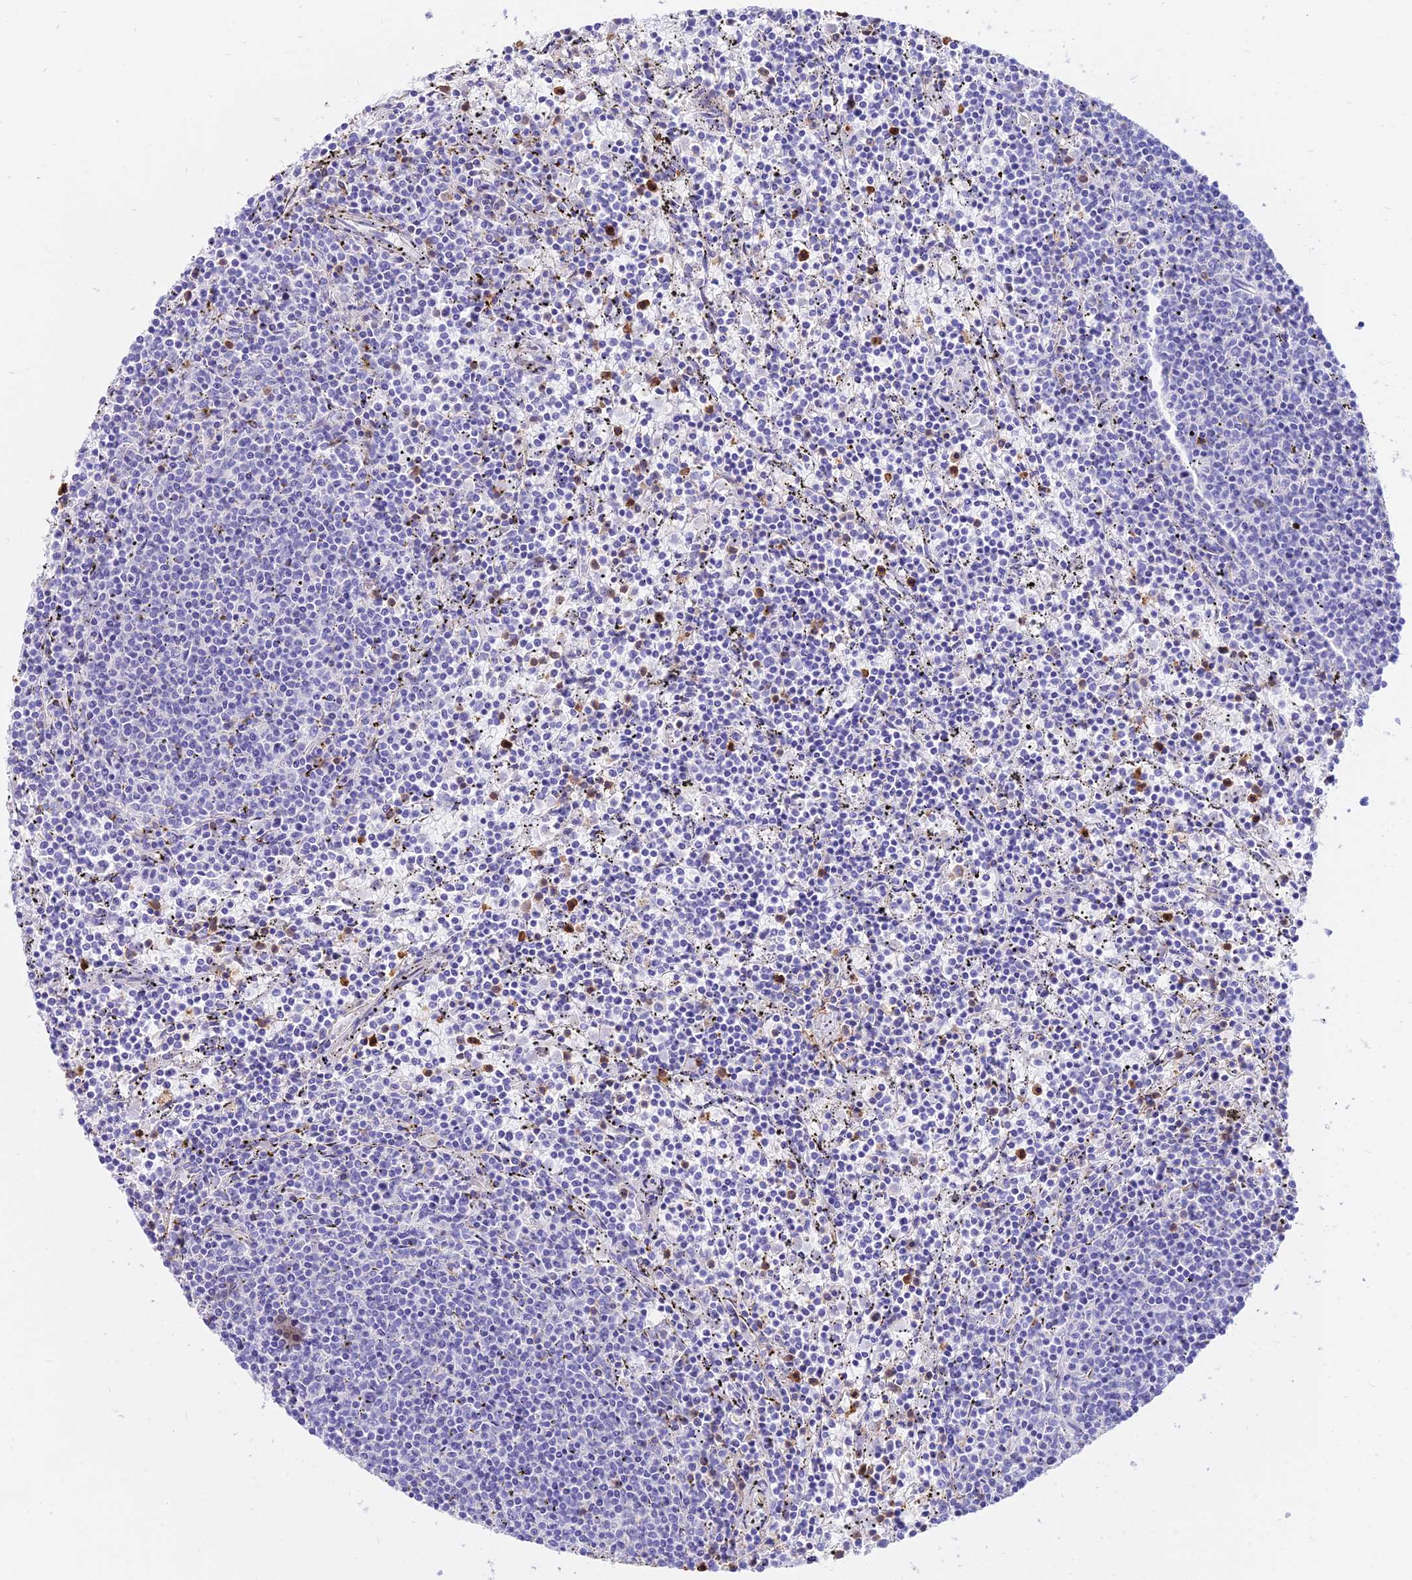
{"staining": {"intensity": "negative", "quantity": "none", "location": "none"}, "tissue": "lymphoma", "cell_type": "Tumor cells", "image_type": "cancer", "snomed": [{"axis": "morphology", "description": "Malignant lymphoma, non-Hodgkin's type, Low grade"}, {"axis": "topography", "description": "Spleen"}], "caption": "This histopathology image is of lymphoma stained with immunohistochemistry to label a protein in brown with the nuclei are counter-stained blue. There is no positivity in tumor cells. The staining is performed using DAB brown chromogen with nuclei counter-stained in using hematoxylin.", "gene": "SREK1IP1", "patient": {"sex": "female", "age": 50}}